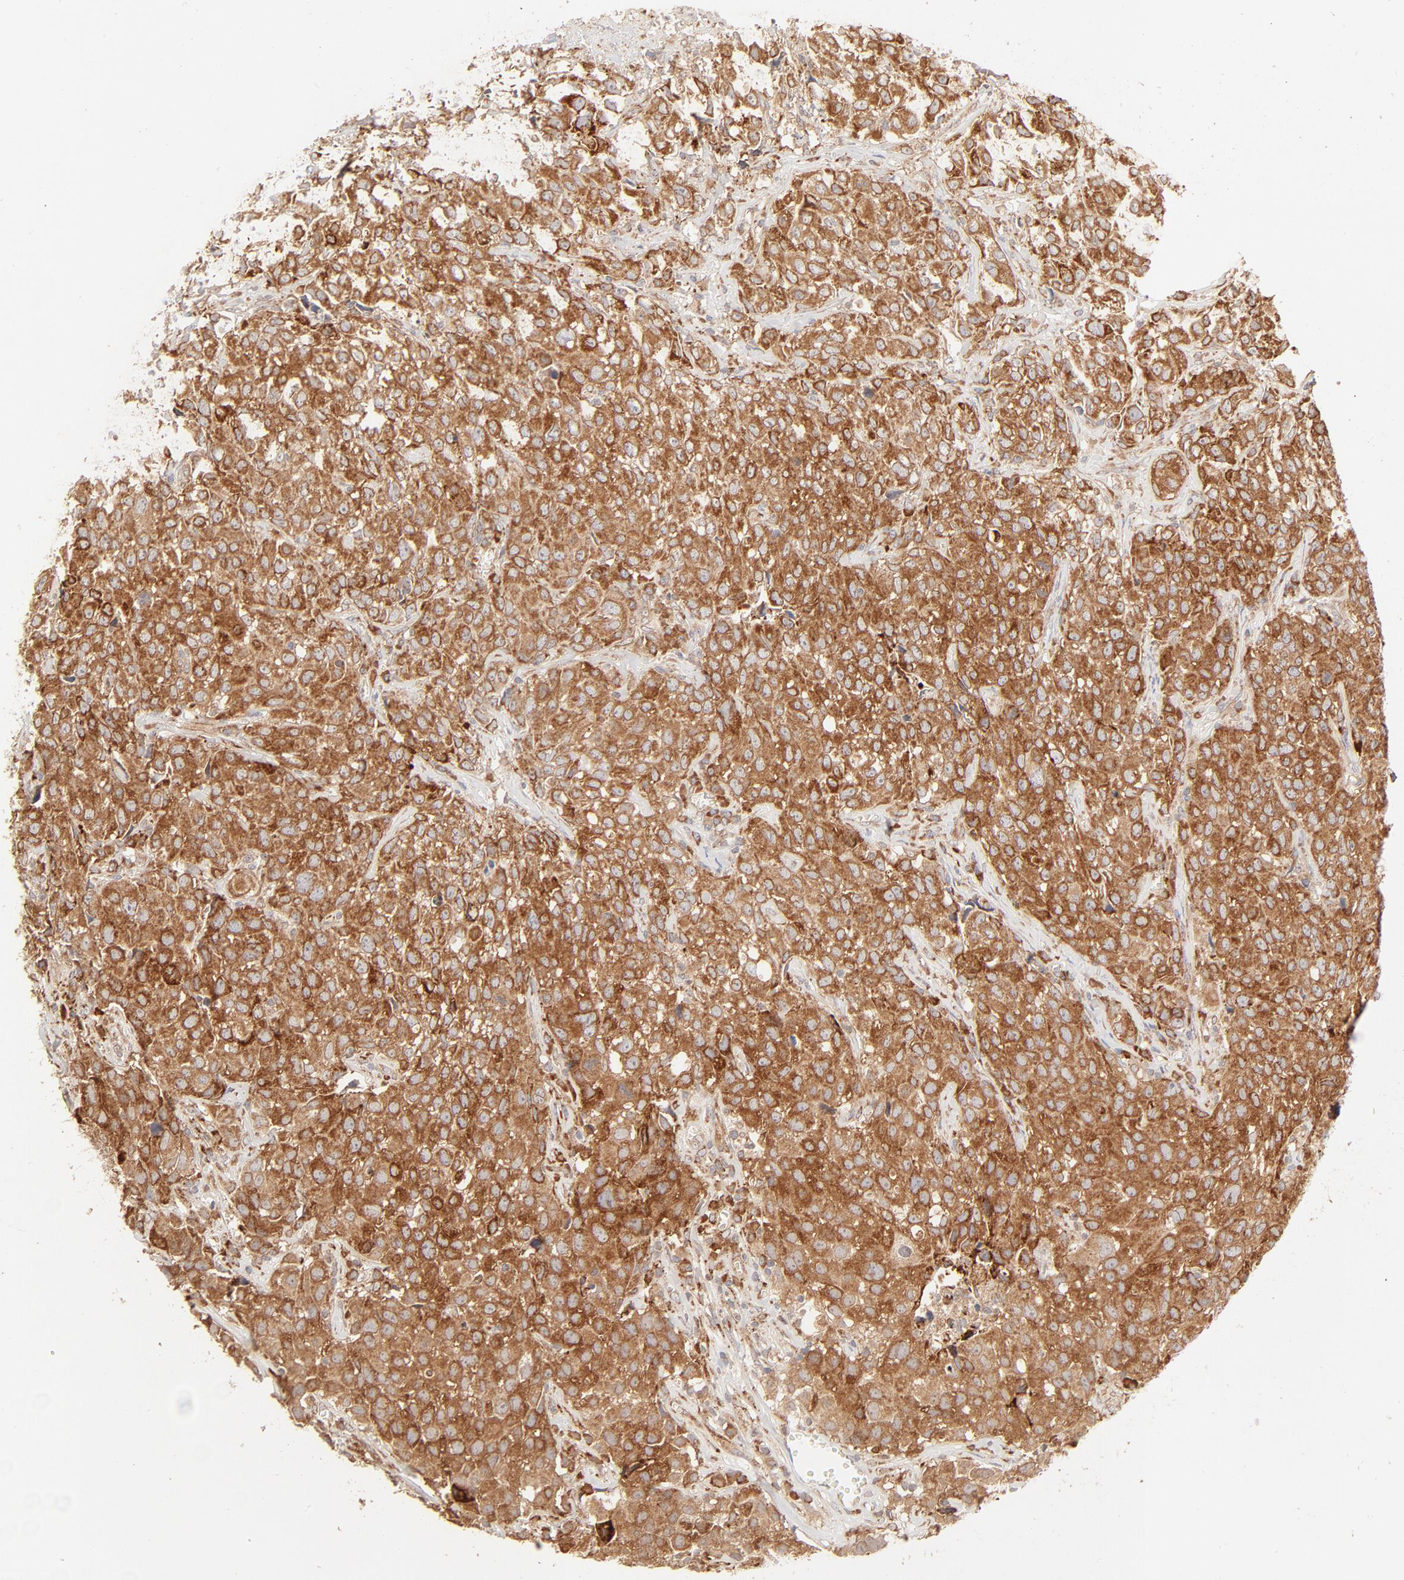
{"staining": {"intensity": "strong", "quantity": ">75%", "location": "cytoplasmic/membranous"}, "tissue": "urothelial cancer", "cell_type": "Tumor cells", "image_type": "cancer", "snomed": [{"axis": "morphology", "description": "Urothelial carcinoma, High grade"}, {"axis": "topography", "description": "Urinary bladder"}], "caption": "Urothelial cancer tissue reveals strong cytoplasmic/membranous staining in about >75% of tumor cells", "gene": "PARP12", "patient": {"sex": "female", "age": 75}}